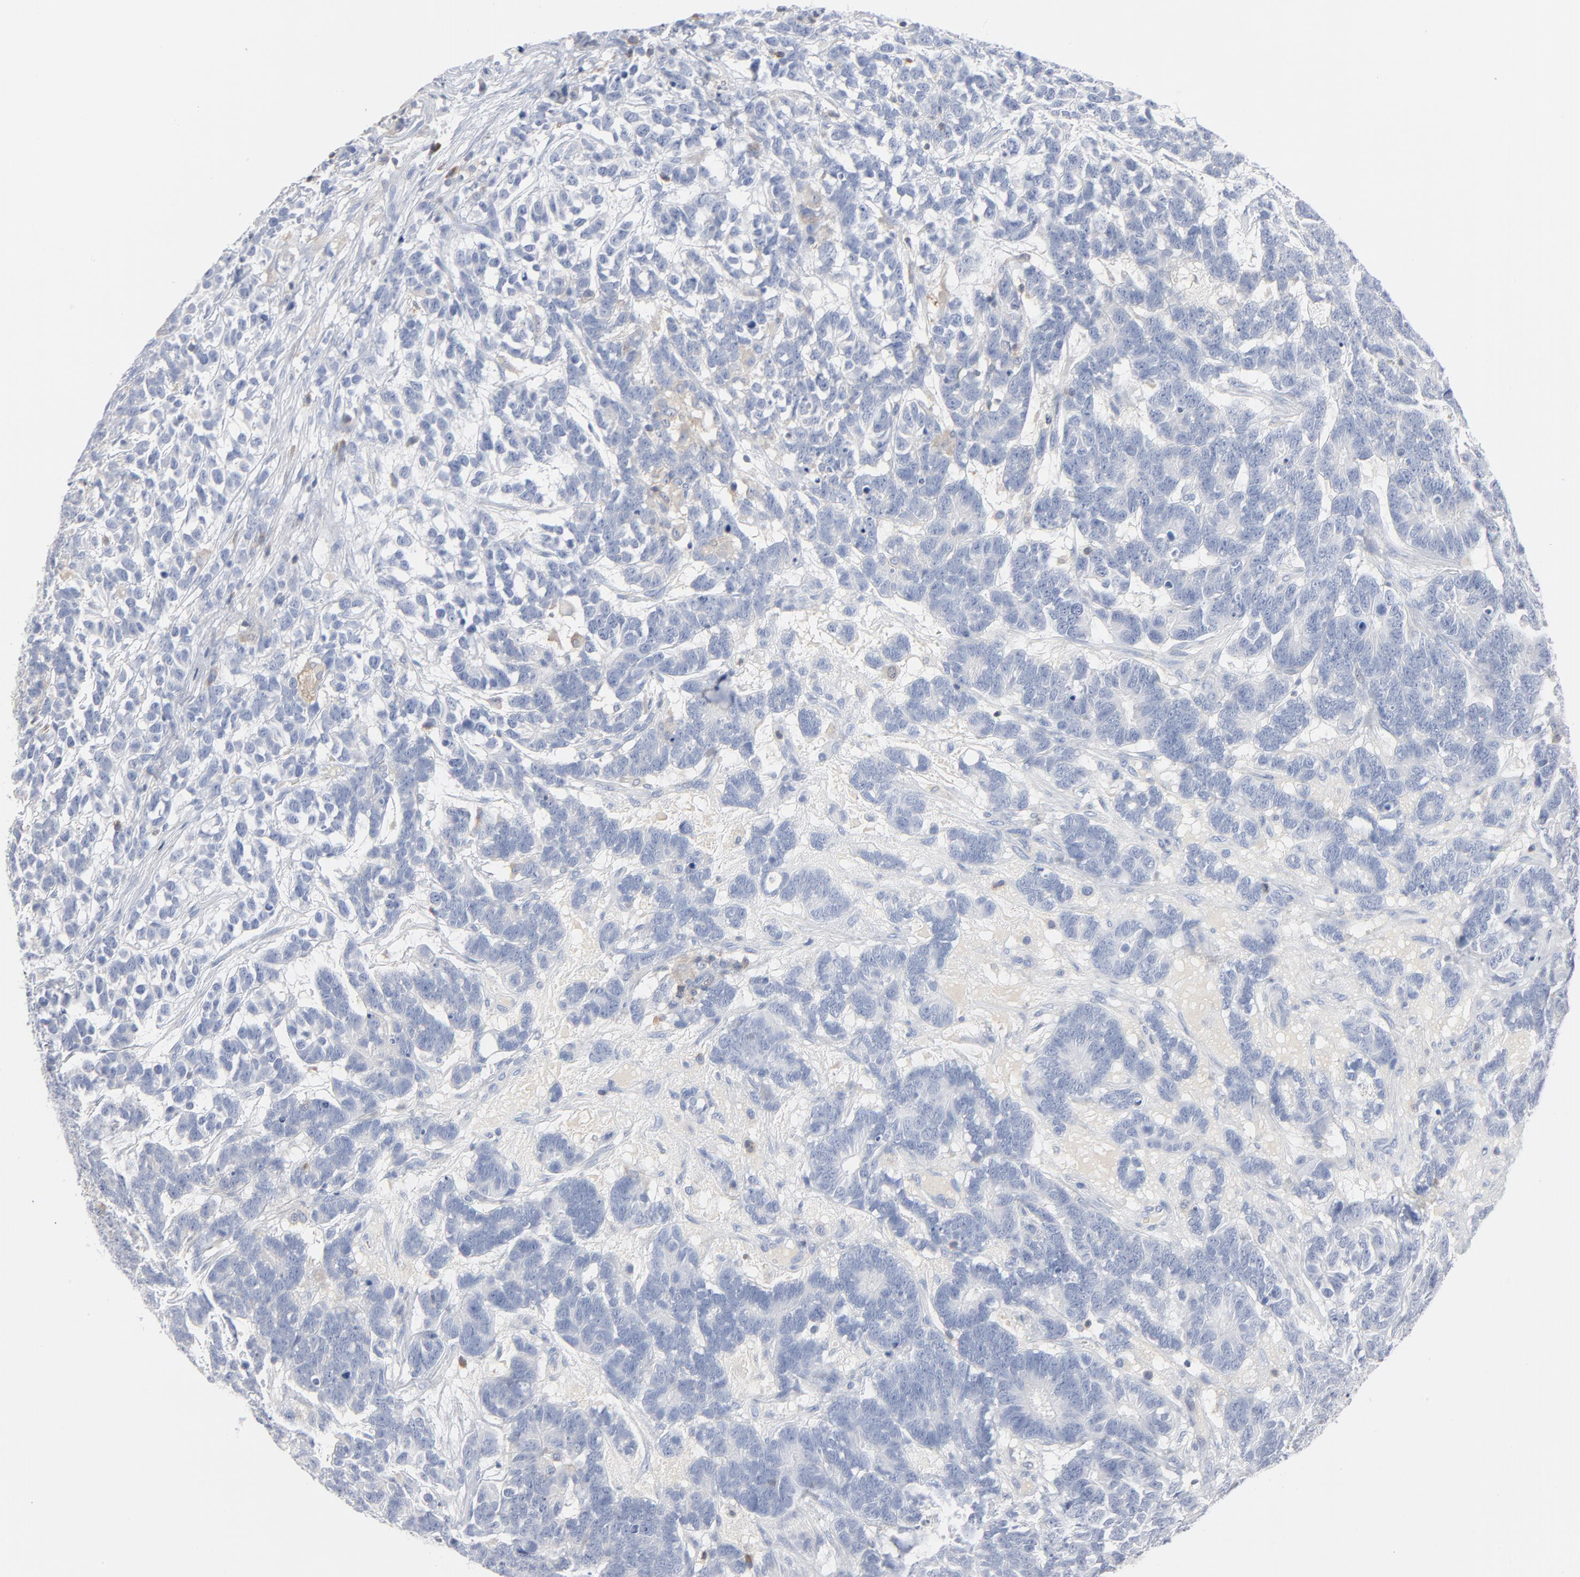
{"staining": {"intensity": "negative", "quantity": "none", "location": "none"}, "tissue": "testis cancer", "cell_type": "Tumor cells", "image_type": "cancer", "snomed": [{"axis": "morphology", "description": "Carcinoma, Embryonal, NOS"}, {"axis": "topography", "description": "Testis"}], "caption": "Tumor cells show no significant protein positivity in testis cancer (embryonal carcinoma).", "gene": "PTK2B", "patient": {"sex": "male", "age": 26}}